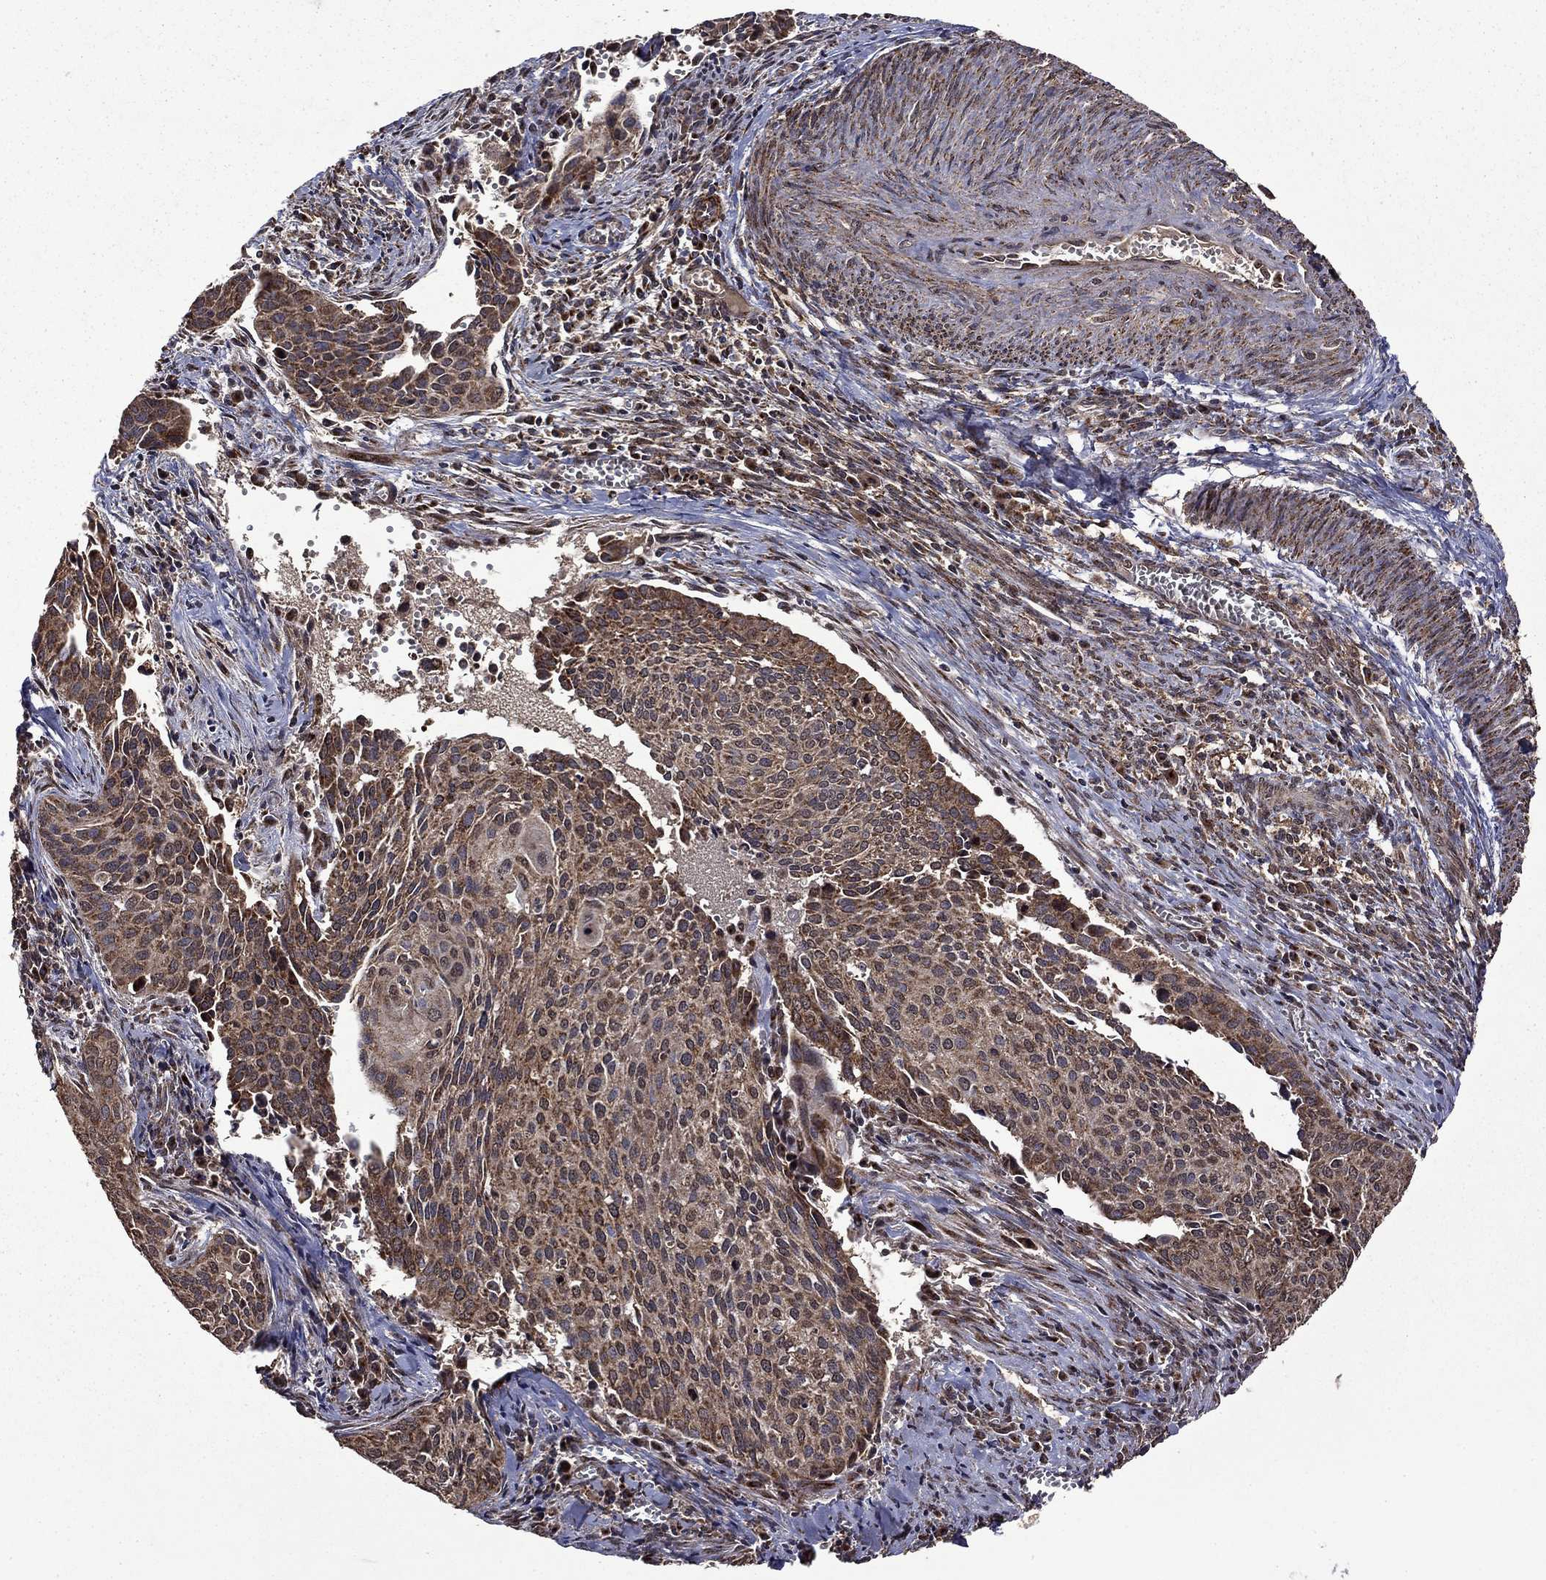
{"staining": {"intensity": "moderate", "quantity": ">75%", "location": "cytoplasmic/membranous"}, "tissue": "cervical cancer", "cell_type": "Tumor cells", "image_type": "cancer", "snomed": [{"axis": "morphology", "description": "Squamous cell carcinoma, NOS"}, {"axis": "topography", "description": "Cervix"}], "caption": "IHC (DAB) staining of human cervical cancer exhibits moderate cytoplasmic/membranous protein positivity in about >75% of tumor cells.", "gene": "ITM2B", "patient": {"sex": "female", "age": 29}}